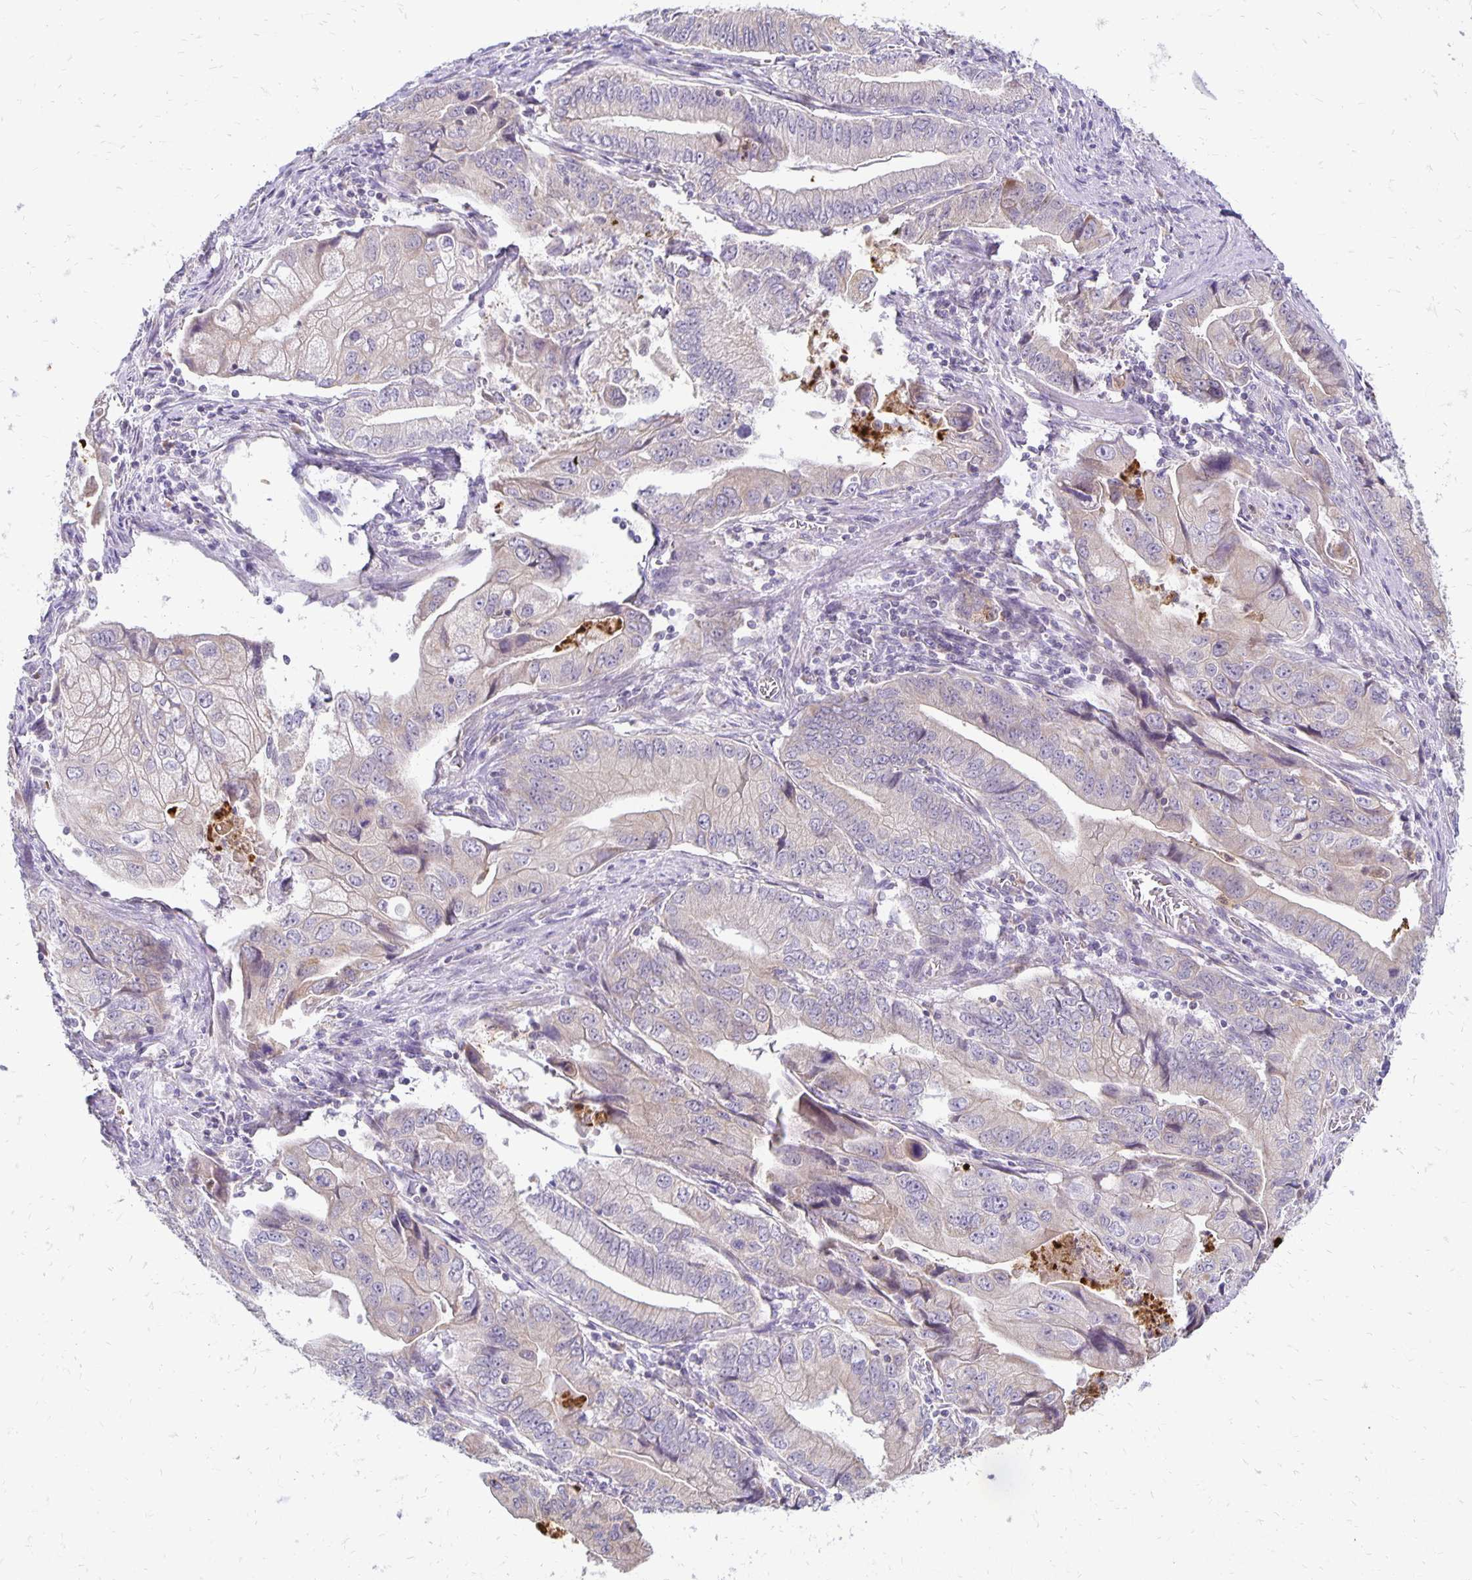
{"staining": {"intensity": "weak", "quantity": "<25%", "location": "cytoplasmic/membranous"}, "tissue": "stomach cancer", "cell_type": "Tumor cells", "image_type": "cancer", "snomed": [{"axis": "morphology", "description": "Adenocarcinoma, NOS"}, {"axis": "topography", "description": "Pancreas"}, {"axis": "topography", "description": "Stomach, upper"}], "caption": "This is a image of immunohistochemistry staining of stomach cancer (adenocarcinoma), which shows no staining in tumor cells.", "gene": "FN3K", "patient": {"sex": "male", "age": 77}}